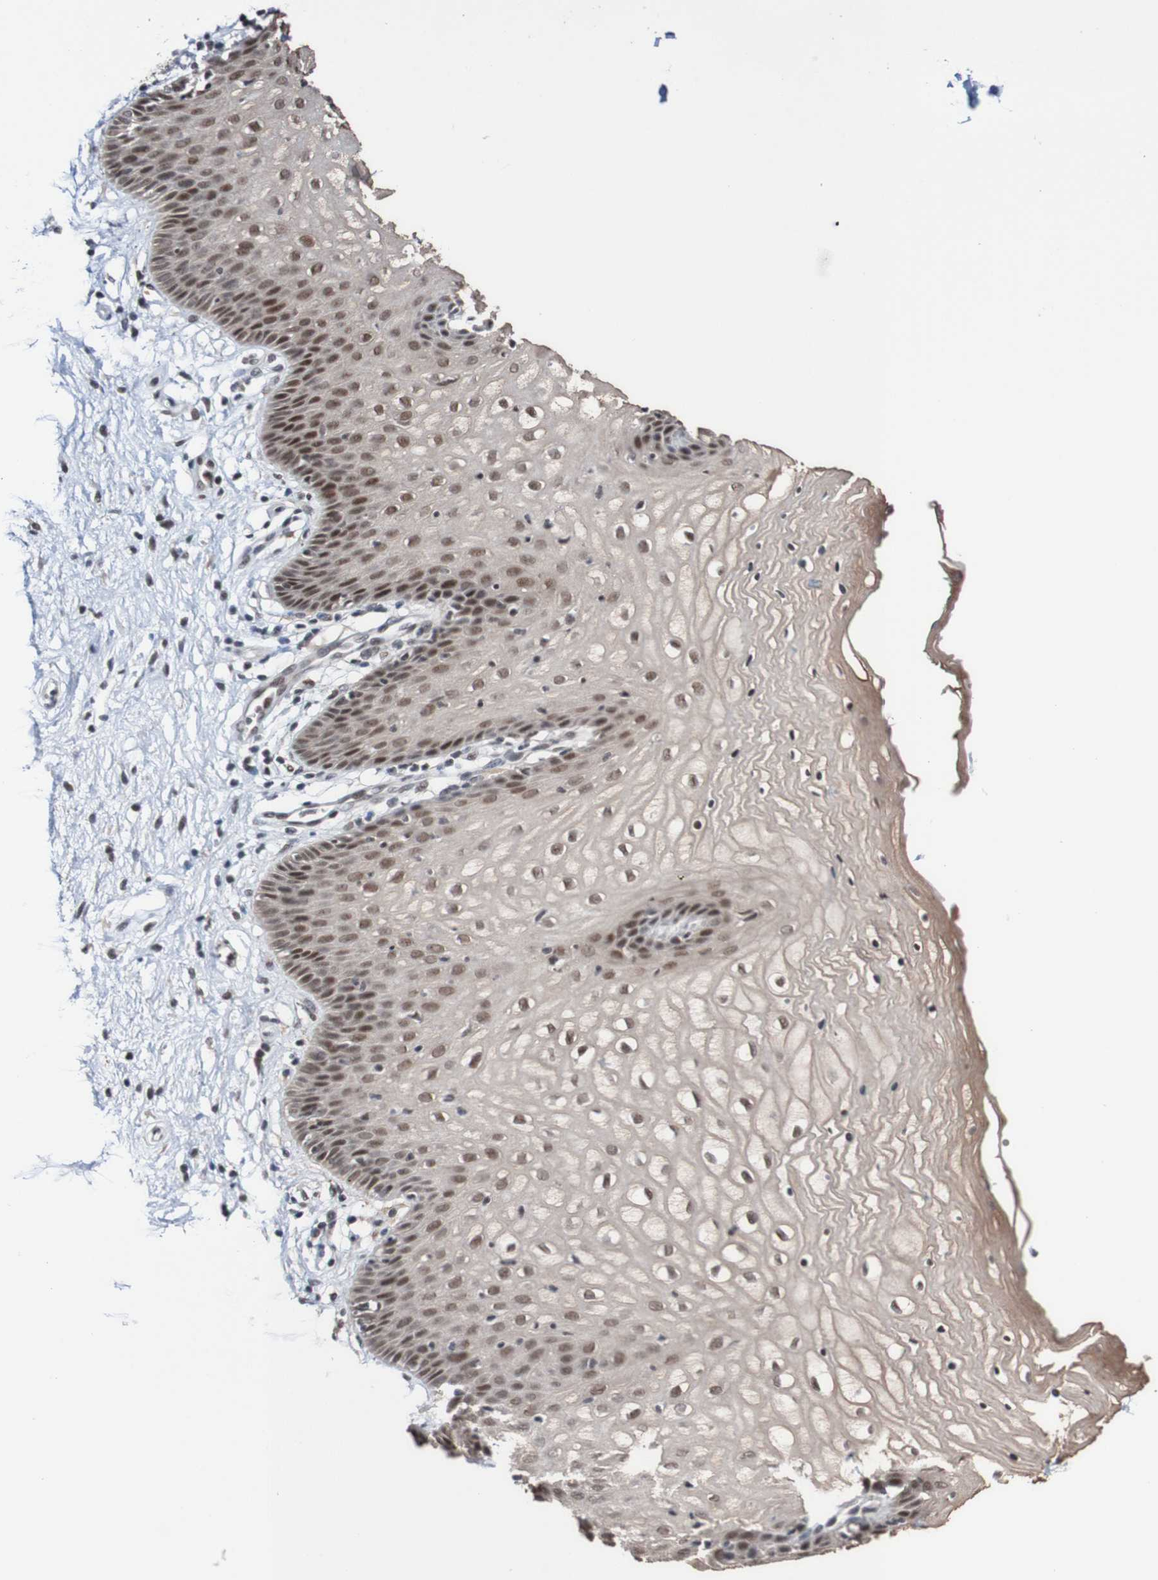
{"staining": {"intensity": "moderate", "quantity": ">75%", "location": "nuclear"}, "tissue": "vagina", "cell_type": "Squamous epithelial cells", "image_type": "normal", "snomed": [{"axis": "morphology", "description": "Normal tissue, NOS"}, {"axis": "topography", "description": "Vagina"}], "caption": "Protein expression analysis of unremarkable vagina shows moderate nuclear positivity in about >75% of squamous epithelial cells. The protein is stained brown, and the nuclei are stained in blue (DAB (3,3'-diaminobenzidine) IHC with brightfield microscopy, high magnification).", "gene": "CDC5L", "patient": {"sex": "female", "age": 34}}